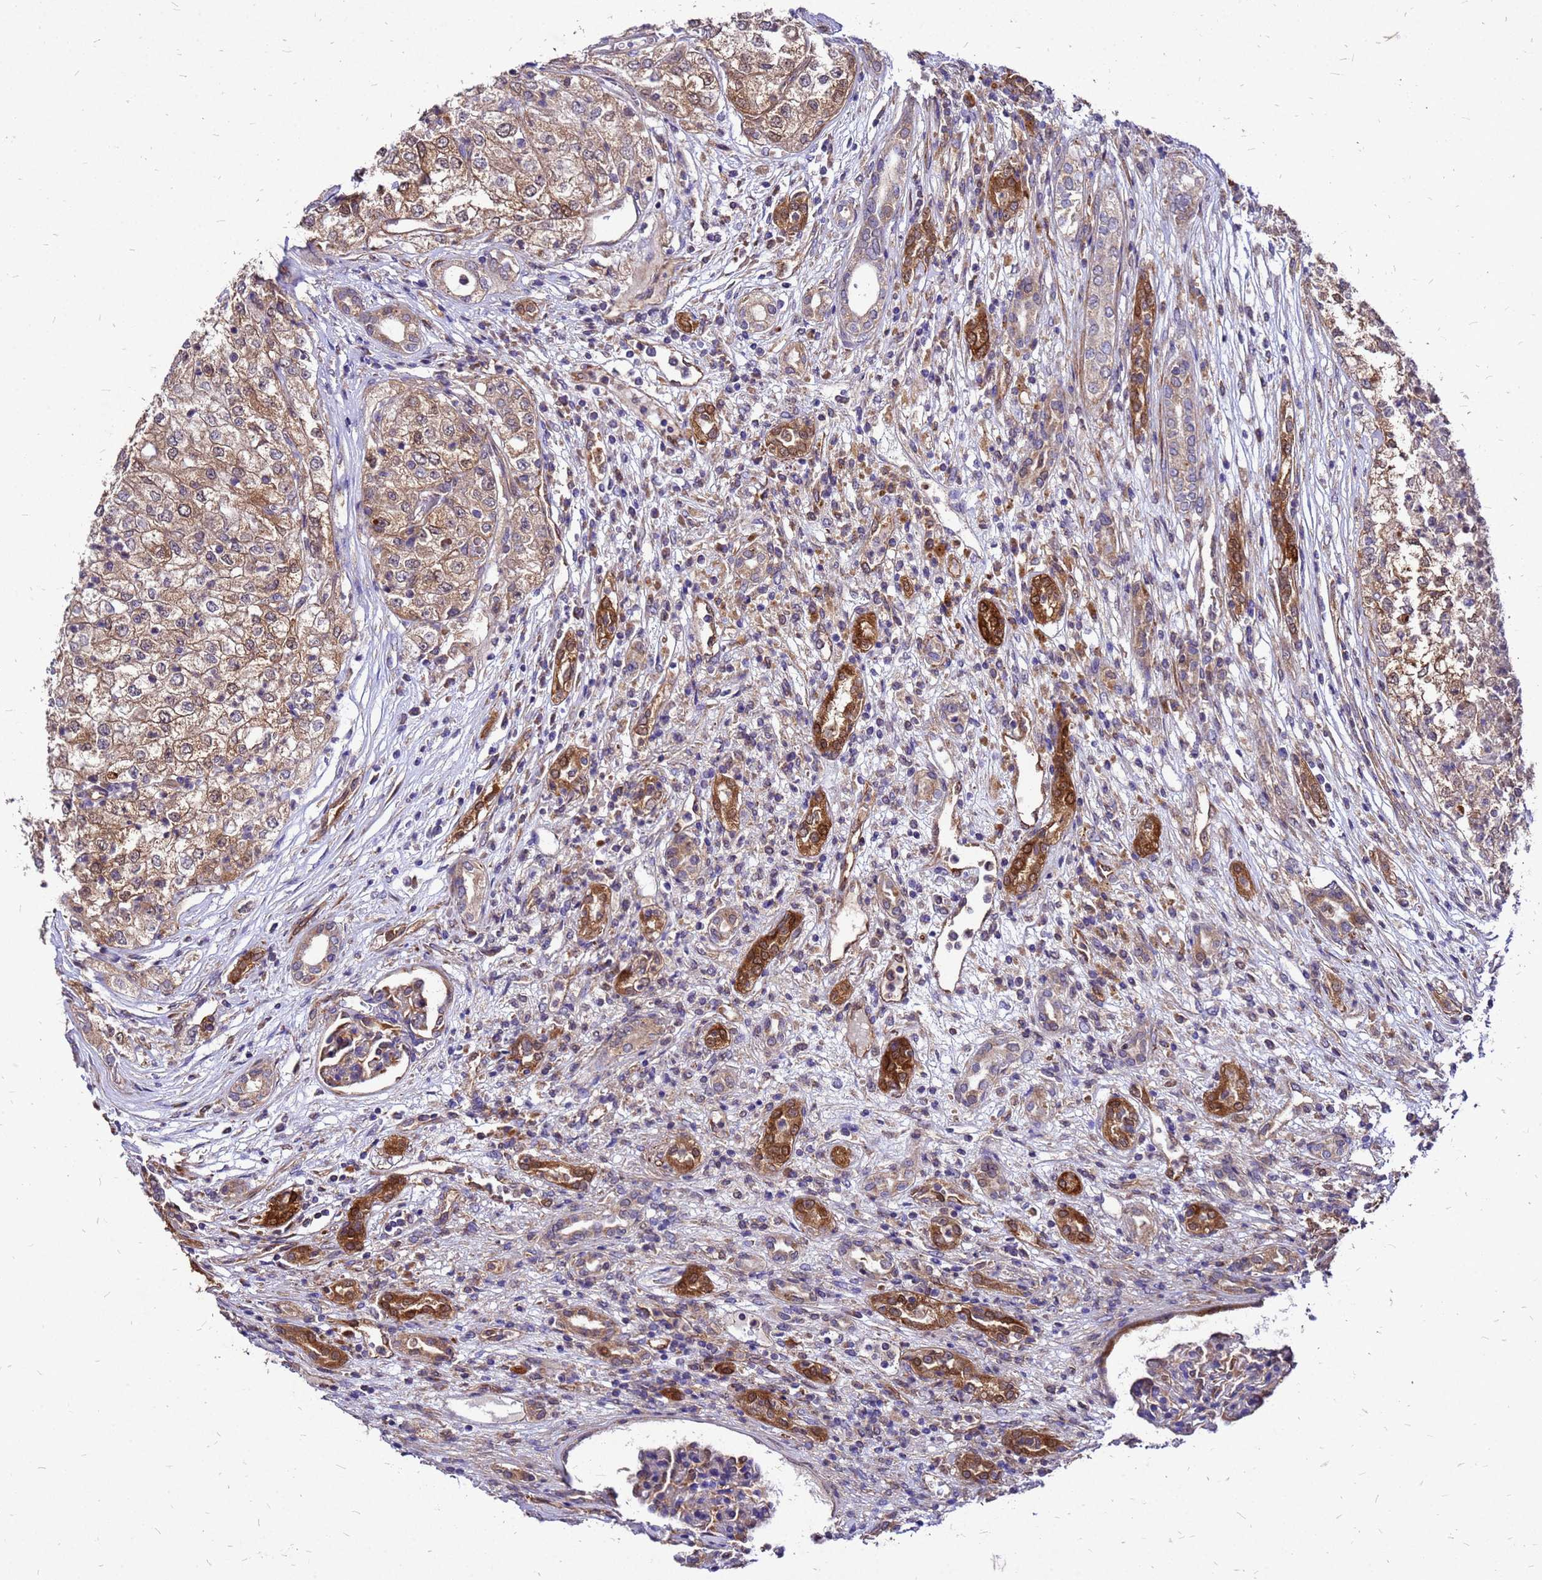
{"staining": {"intensity": "moderate", "quantity": "25%-75%", "location": "cytoplasmic/membranous"}, "tissue": "renal cancer", "cell_type": "Tumor cells", "image_type": "cancer", "snomed": [{"axis": "morphology", "description": "Adenocarcinoma, NOS"}, {"axis": "topography", "description": "Kidney"}], "caption": "Protein staining of renal cancer (adenocarcinoma) tissue displays moderate cytoplasmic/membranous expression in about 25%-75% of tumor cells. (DAB (3,3'-diaminobenzidine) = brown stain, brightfield microscopy at high magnification).", "gene": "DUSP23", "patient": {"sex": "female", "age": 54}}